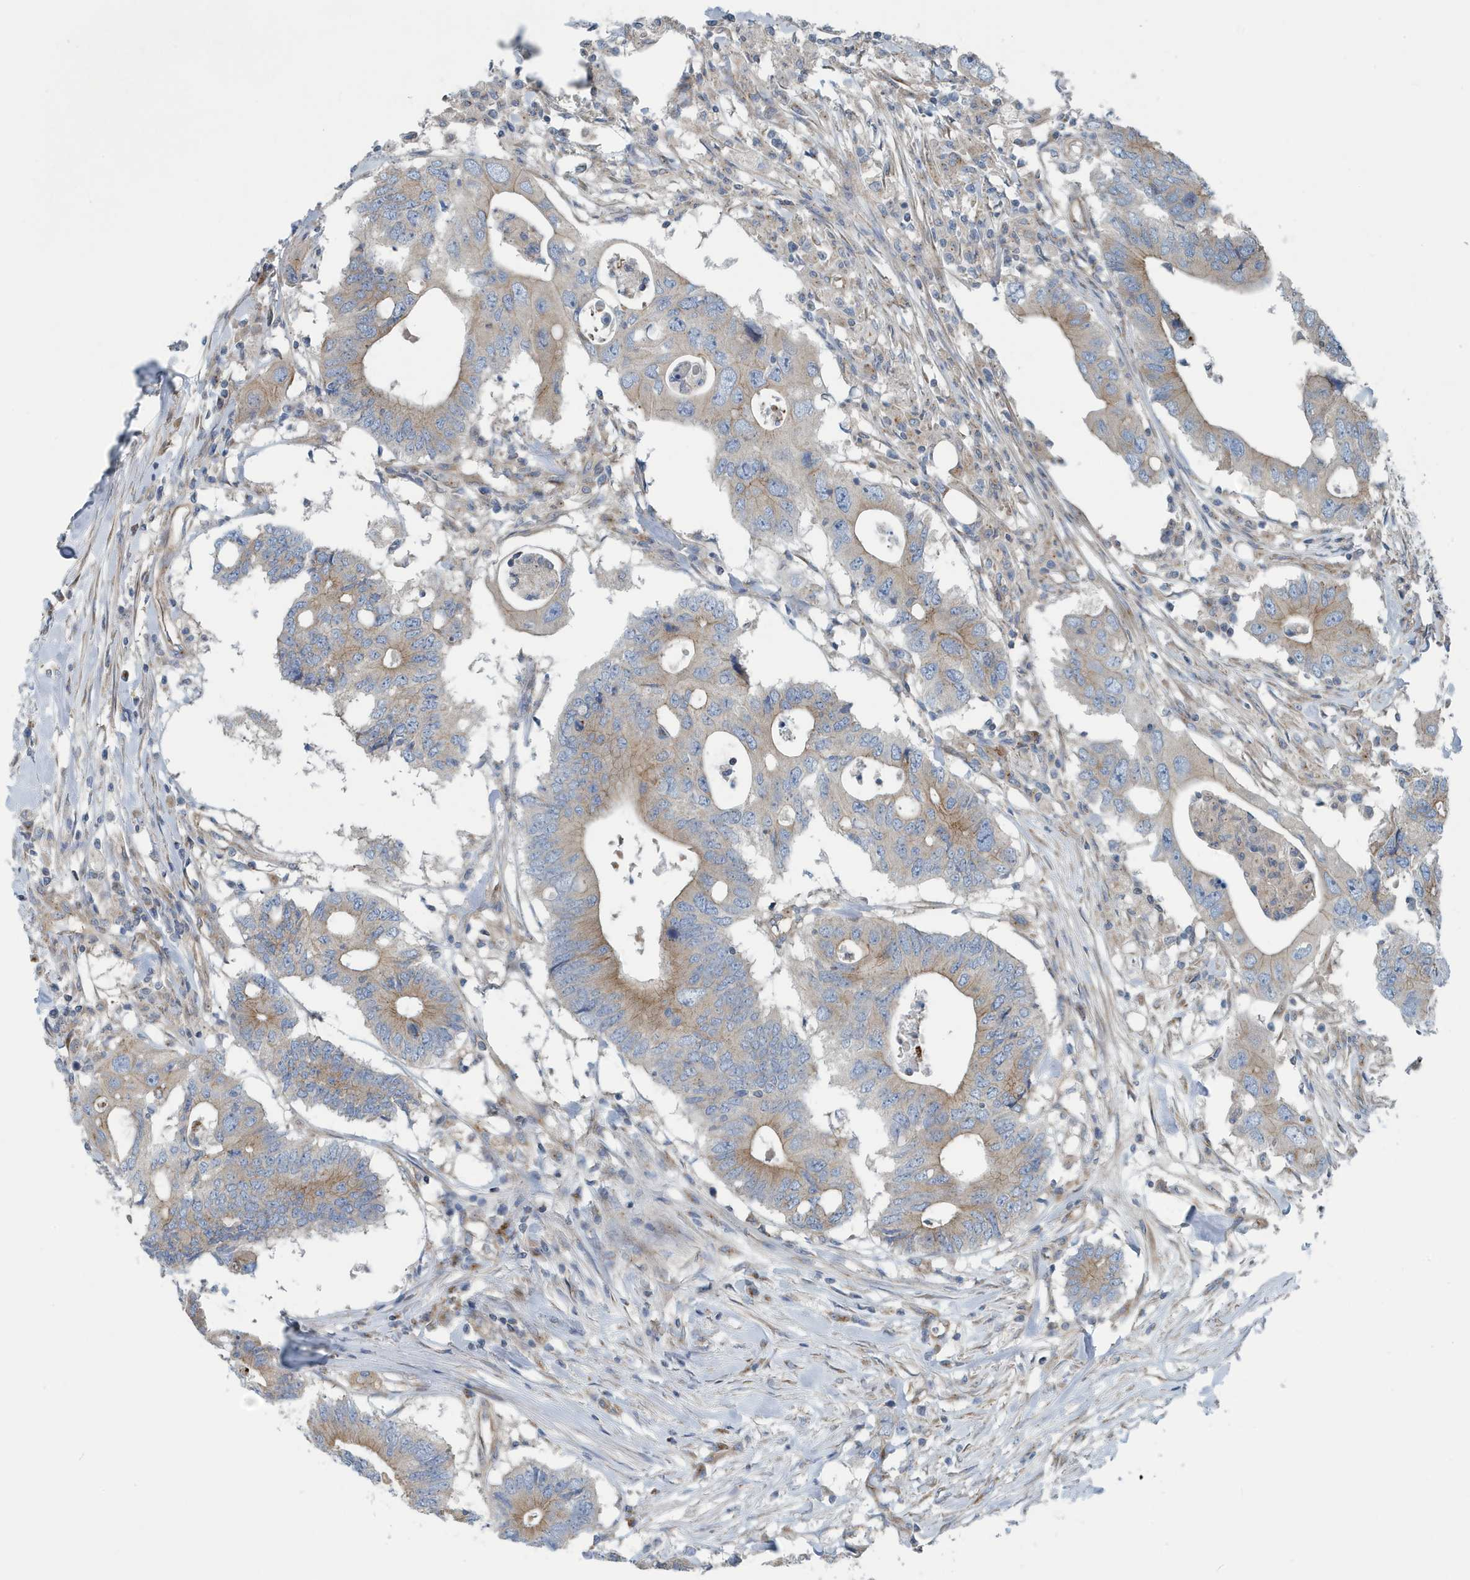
{"staining": {"intensity": "moderate", "quantity": "<25%", "location": "cytoplasmic/membranous"}, "tissue": "colorectal cancer", "cell_type": "Tumor cells", "image_type": "cancer", "snomed": [{"axis": "morphology", "description": "Adenocarcinoma, NOS"}, {"axis": "topography", "description": "Colon"}], "caption": "Protein analysis of colorectal cancer (adenocarcinoma) tissue exhibits moderate cytoplasmic/membranous positivity in approximately <25% of tumor cells.", "gene": "PPM1M", "patient": {"sex": "male", "age": 71}}